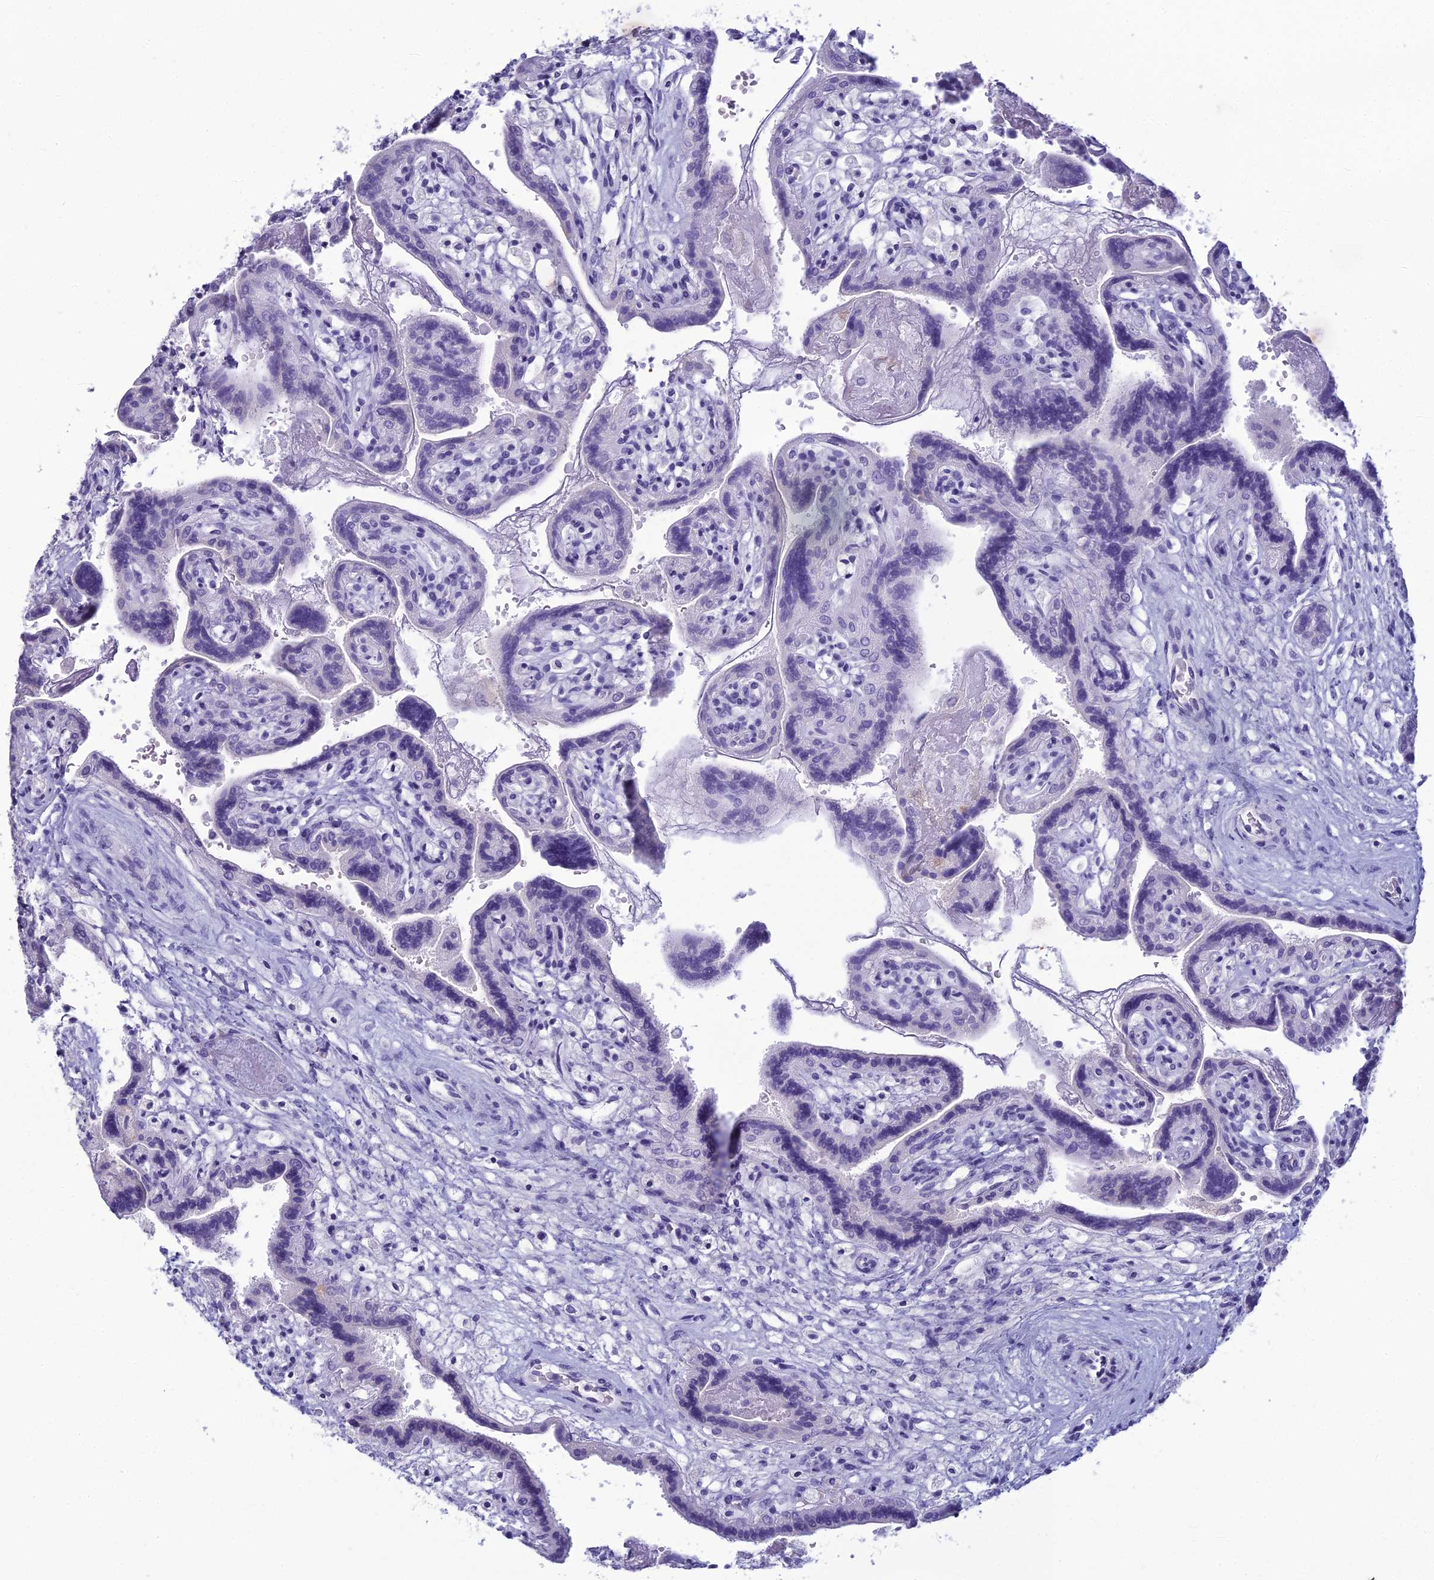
{"staining": {"intensity": "negative", "quantity": "none", "location": "none"}, "tissue": "placenta", "cell_type": "Decidual cells", "image_type": "normal", "snomed": [{"axis": "morphology", "description": "Normal tissue, NOS"}, {"axis": "topography", "description": "Placenta"}], "caption": "Immunohistochemical staining of benign human placenta exhibits no significant expression in decidual cells.", "gene": "MUC13", "patient": {"sex": "female", "age": 37}}